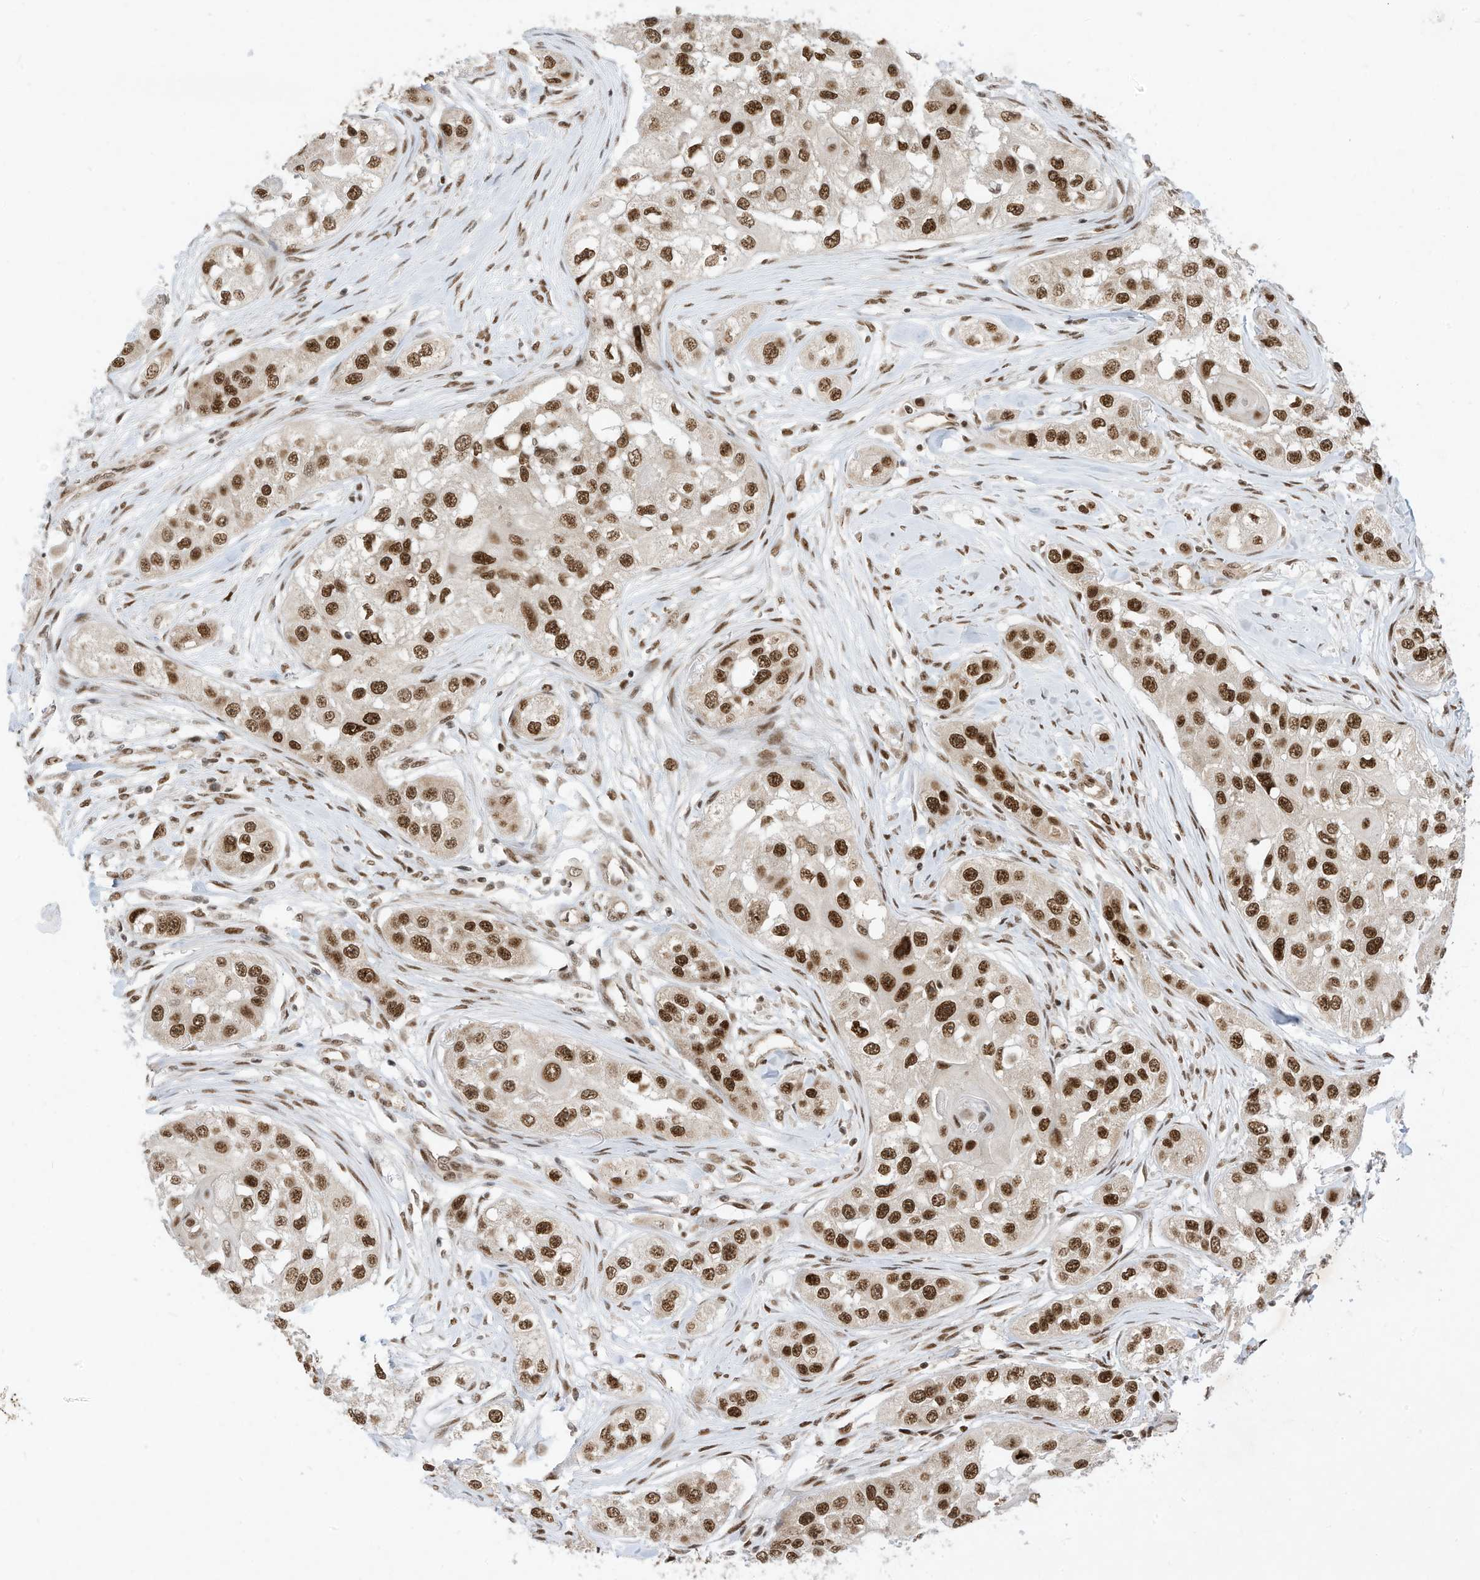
{"staining": {"intensity": "strong", "quantity": ">75%", "location": "nuclear"}, "tissue": "head and neck cancer", "cell_type": "Tumor cells", "image_type": "cancer", "snomed": [{"axis": "morphology", "description": "Normal tissue, NOS"}, {"axis": "morphology", "description": "Squamous cell carcinoma, NOS"}, {"axis": "topography", "description": "Skeletal muscle"}, {"axis": "topography", "description": "Head-Neck"}], "caption": "Immunohistochemical staining of human head and neck squamous cell carcinoma shows high levels of strong nuclear protein staining in about >75% of tumor cells. (DAB (3,3'-diaminobenzidine) IHC, brown staining for protein, blue staining for nuclei).", "gene": "AURKAIP1", "patient": {"sex": "male", "age": 51}}